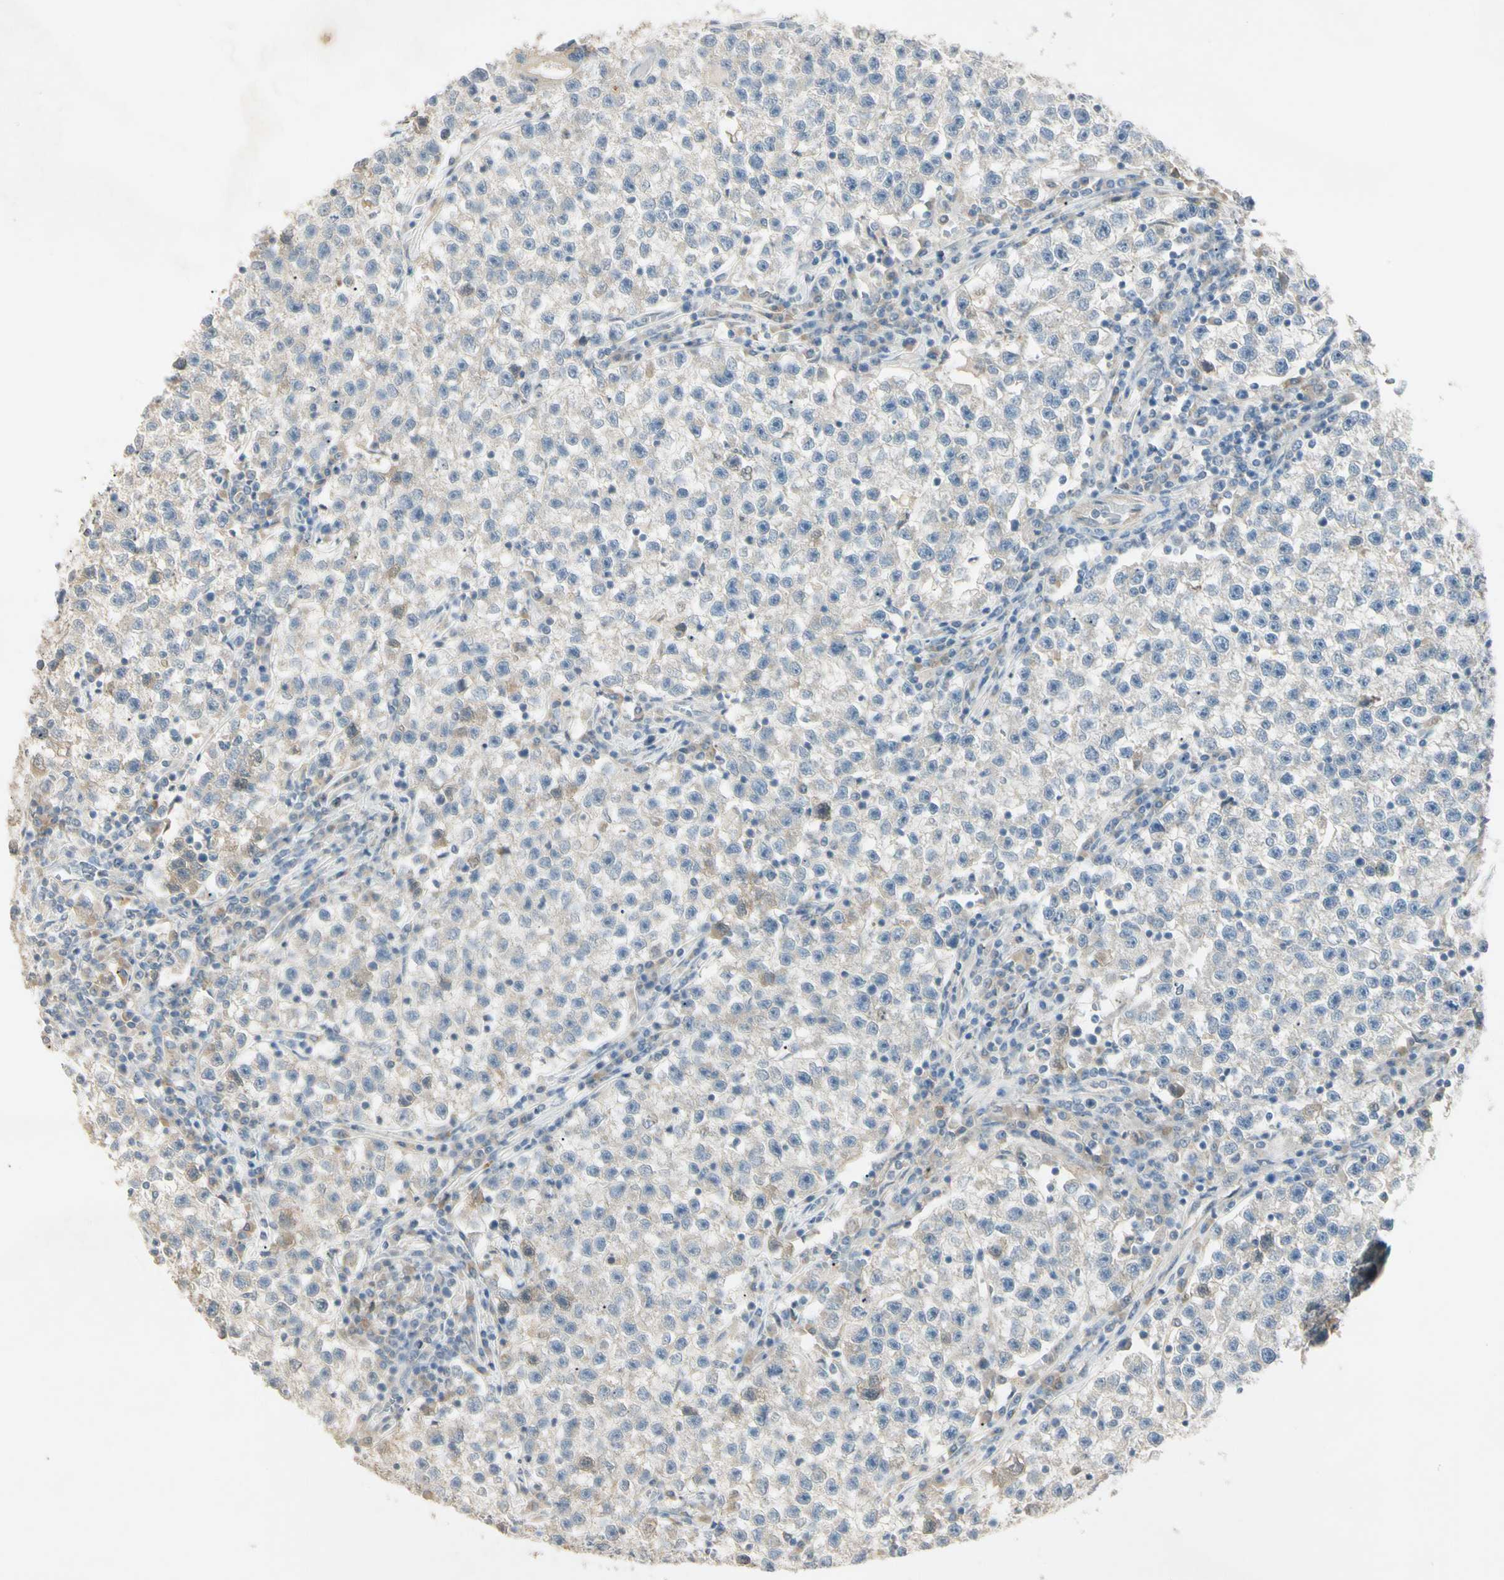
{"staining": {"intensity": "weak", "quantity": "<25%", "location": "cytoplasmic/membranous"}, "tissue": "testis cancer", "cell_type": "Tumor cells", "image_type": "cancer", "snomed": [{"axis": "morphology", "description": "Seminoma, NOS"}, {"axis": "topography", "description": "Testis"}], "caption": "Seminoma (testis) stained for a protein using immunohistochemistry (IHC) exhibits no expression tumor cells.", "gene": "PRSS21", "patient": {"sex": "male", "age": 22}}